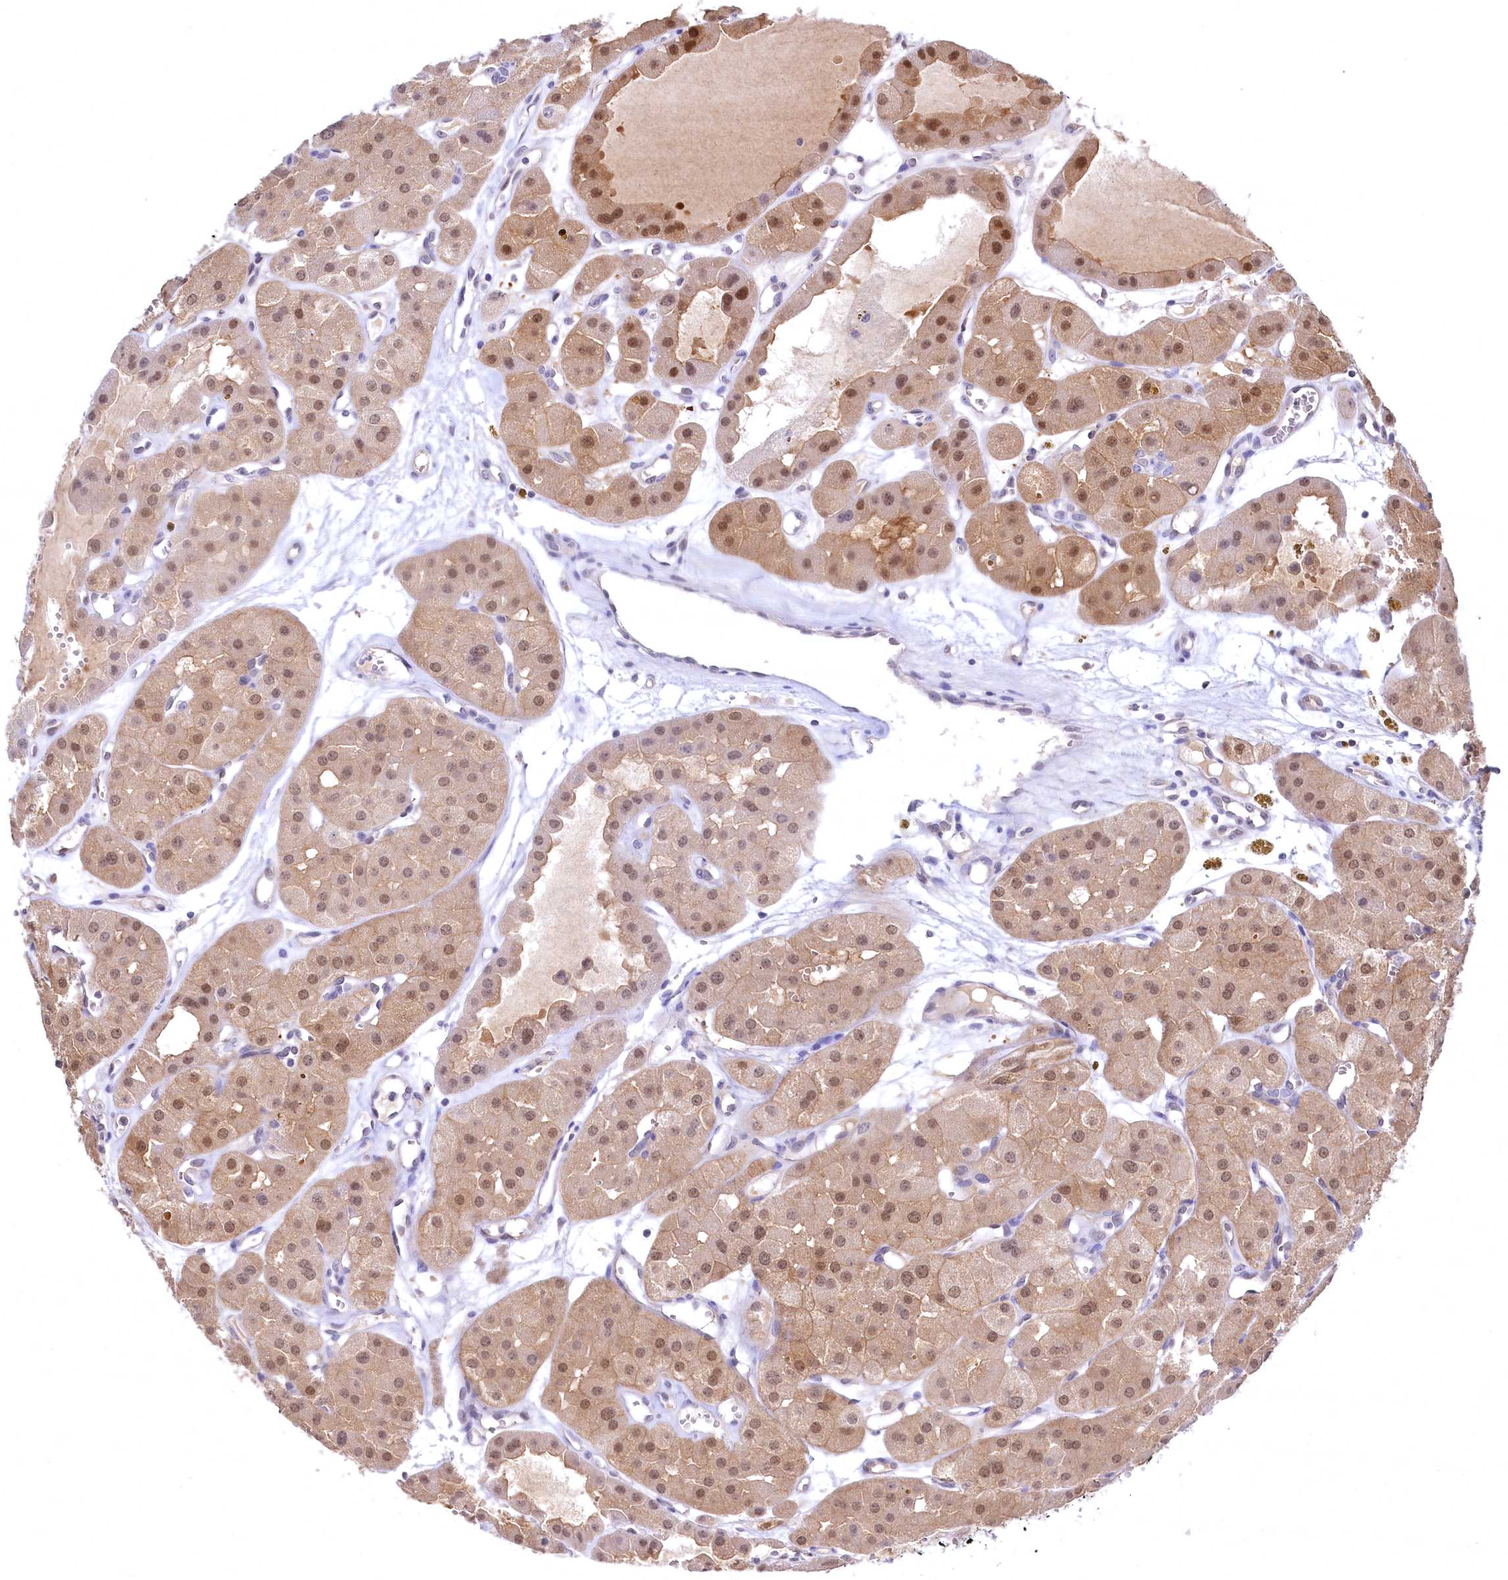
{"staining": {"intensity": "weak", "quantity": ">75%", "location": "nuclear"}, "tissue": "renal cancer", "cell_type": "Tumor cells", "image_type": "cancer", "snomed": [{"axis": "morphology", "description": "Carcinoma, NOS"}, {"axis": "topography", "description": "Kidney"}], "caption": "A micrograph of human renal cancer stained for a protein demonstrates weak nuclear brown staining in tumor cells.", "gene": "C11orf54", "patient": {"sex": "female", "age": 75}}